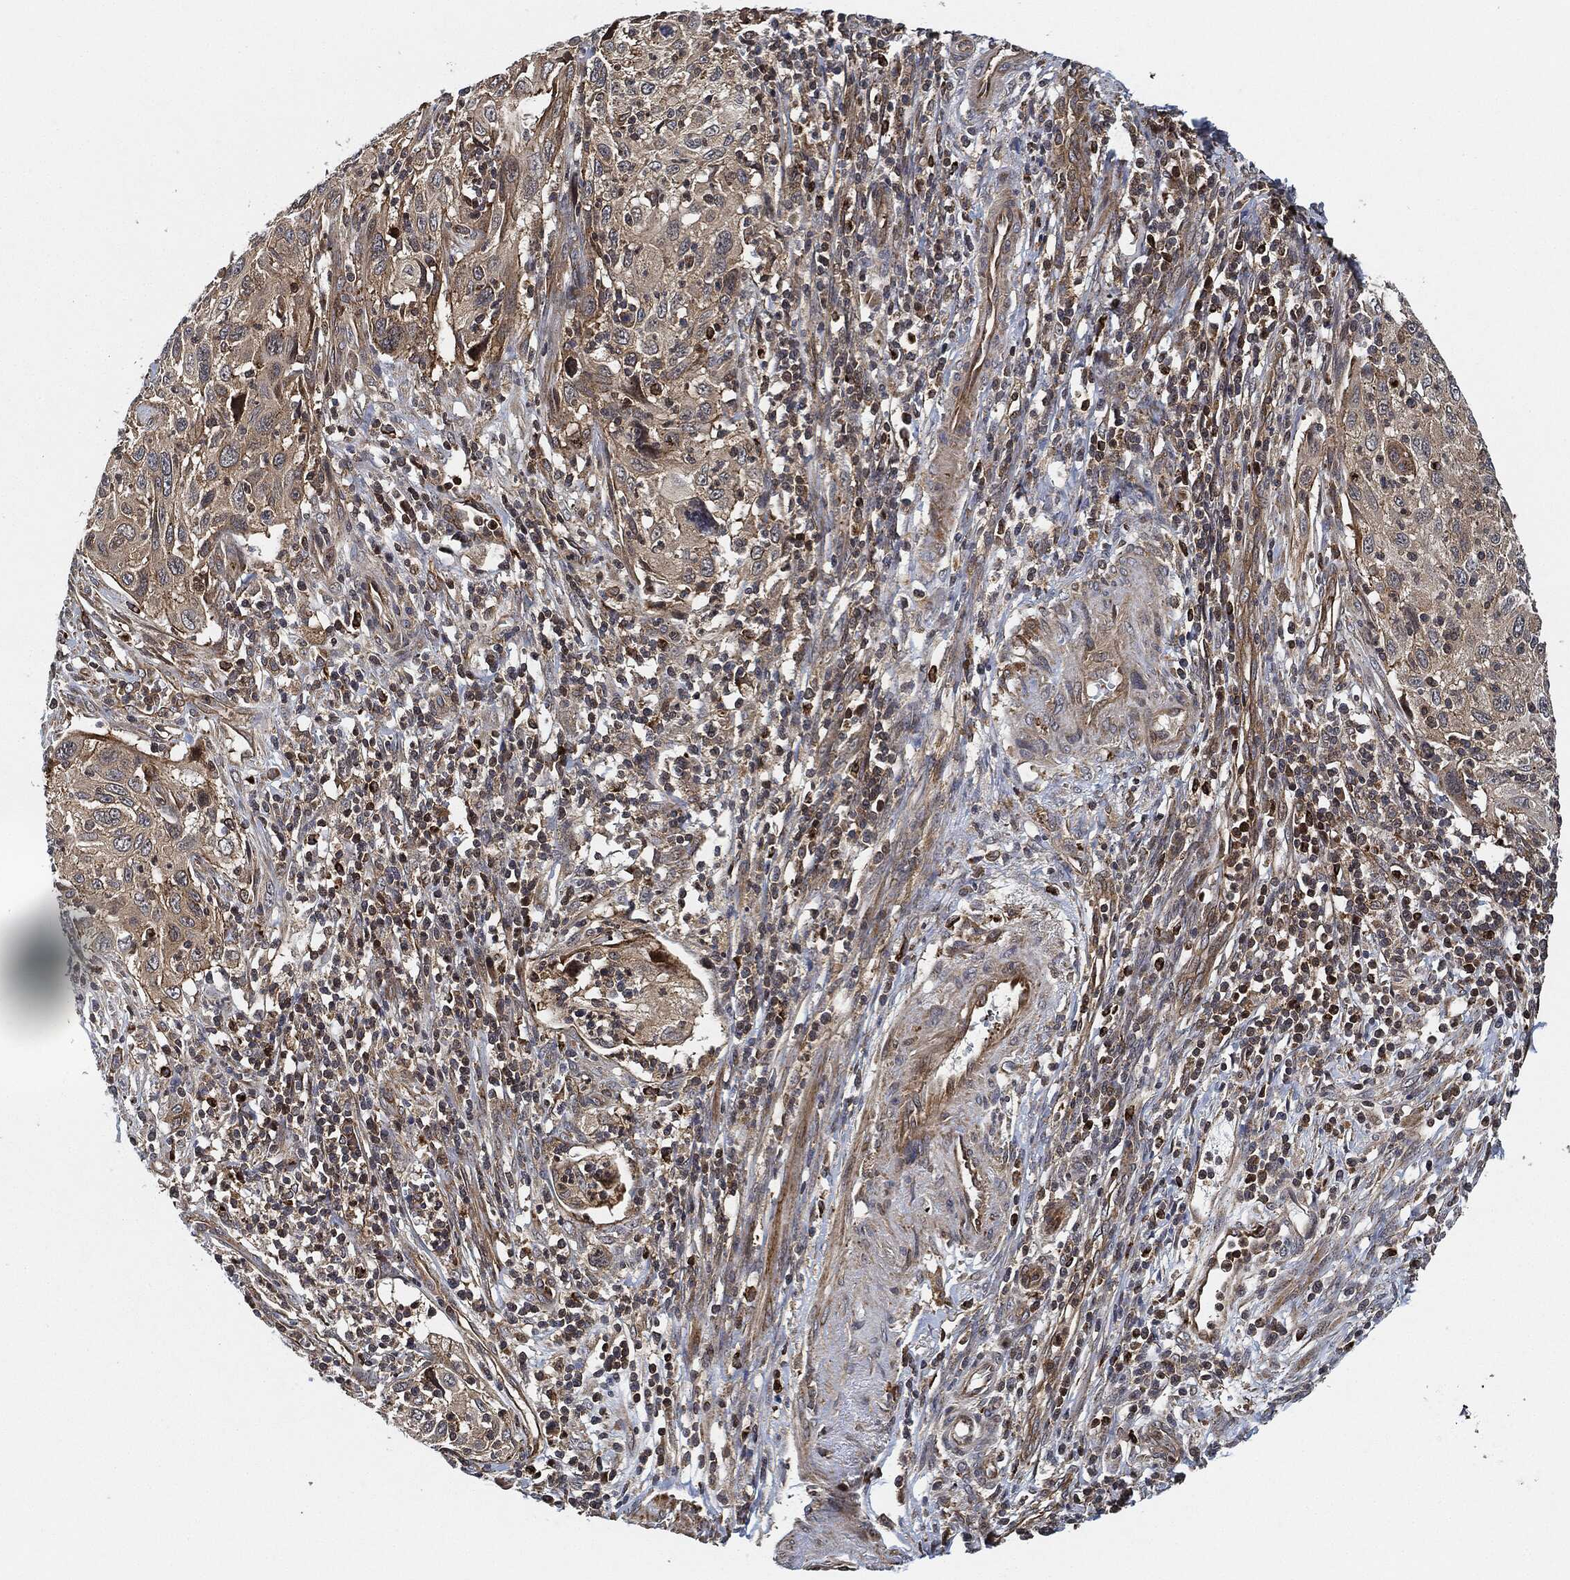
{"staining": {"intensity": "moderate", "quantity": "25%-75%", "location": "cytoplasmic/membranous"}, "tissue": "cervical cancer", "cell_type": "Tumor cells", "image_type": "cancer", "snomed": [{"axis": "morphology", "description": "Squamous cell carcinoma, NOS"}, {"axis": "topography", "description": "Cervix"}], "caption": "Human cervical cancer stained with a protein marker reveals moderate staining in tumor cells.", "gene": "MAP3K3", "patient": {"sex": "female", "age": 70}}